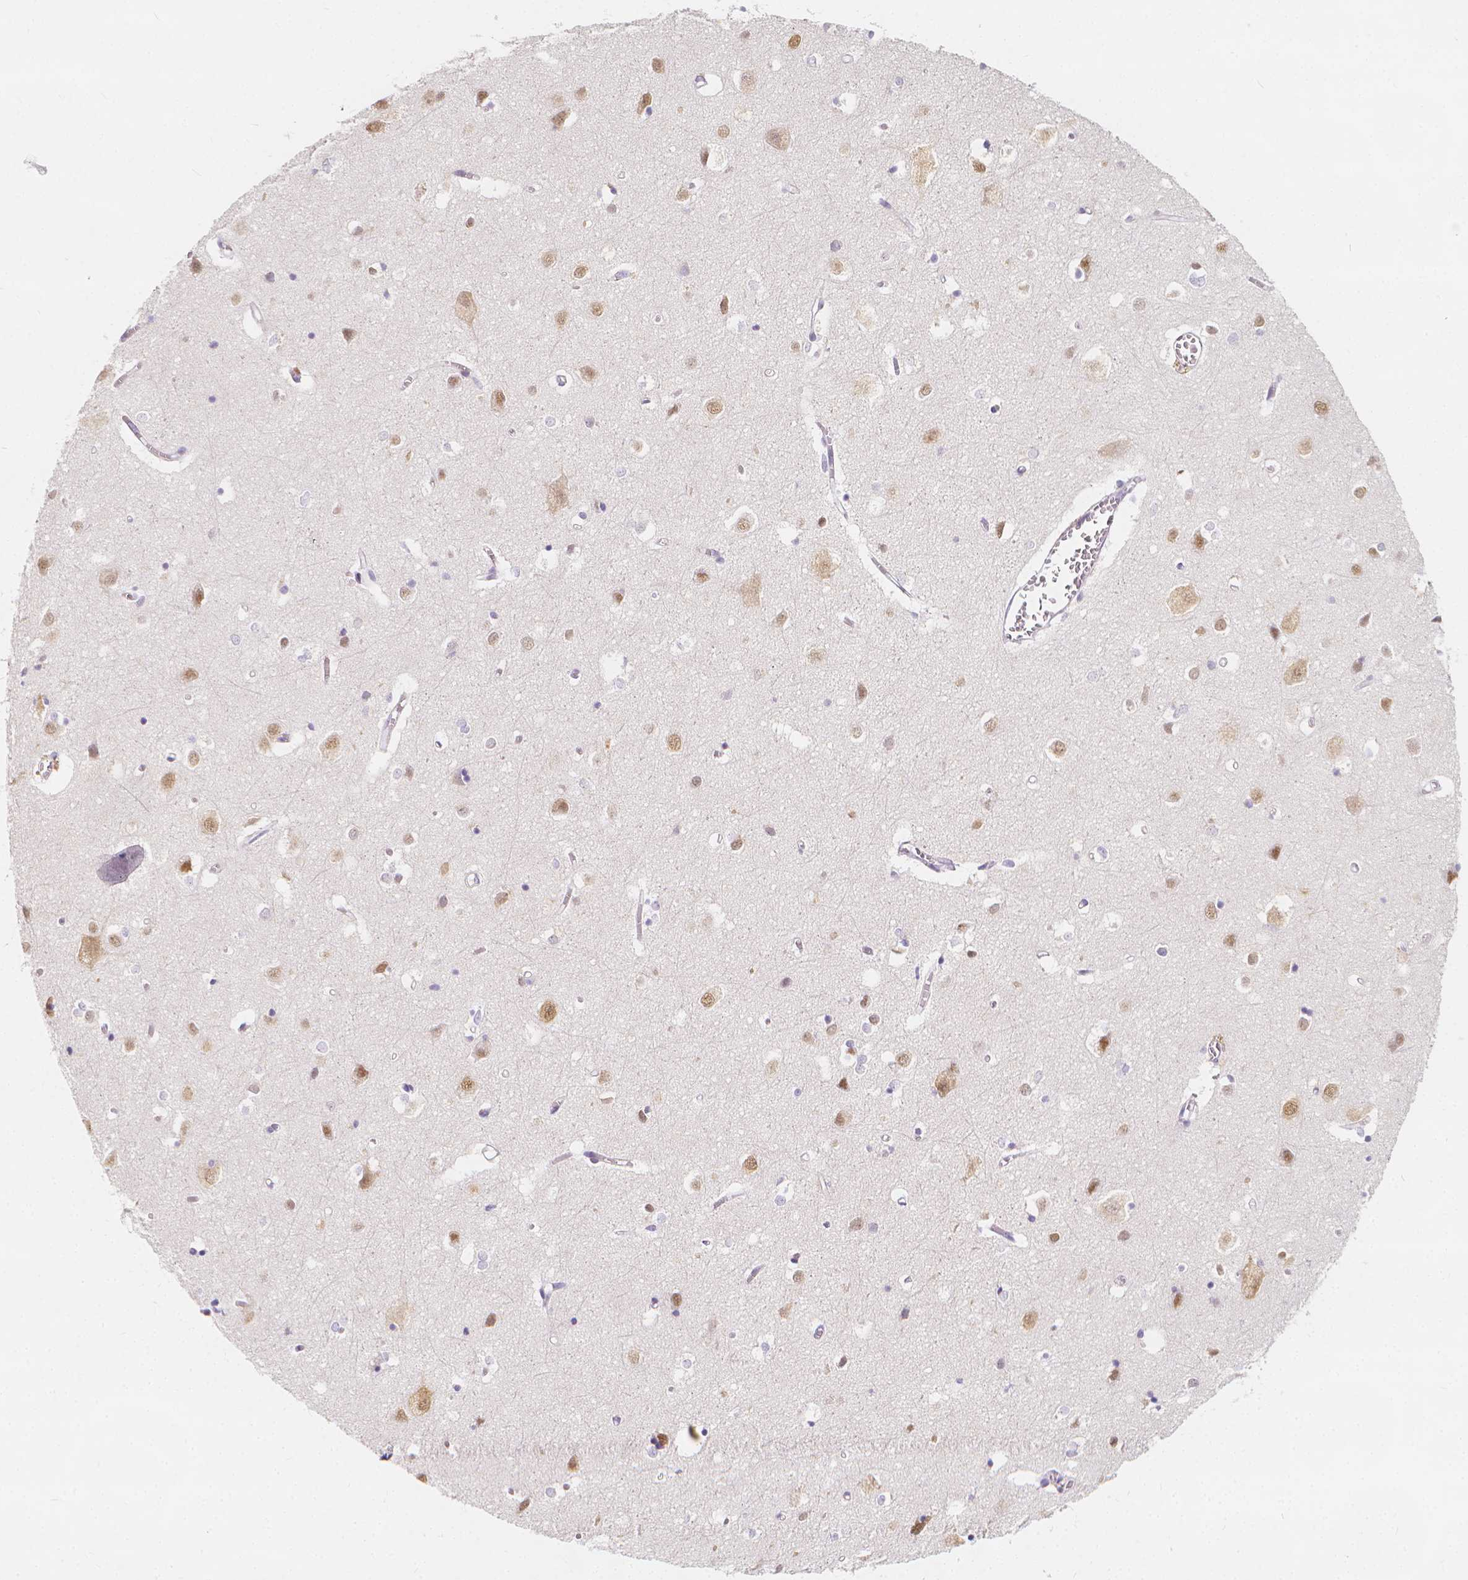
{"staining": {"intensity": "negative", "quantity": "none", "location": "none"}, "tissue": "cerebral cortex", "cell_type": "Endothelial cells", "image_type": "normal", "snomed": [{"axis": "morphology", "description": "Normal tissue, NOS"}, {"axis": "topography", "description": "Cerebral cortex"}], "caption": "IHC histopathology image of benign human cerebral cortex stained for a protein (brown), which shows no expression in endothelial cells.", "gene": "RBFOX1", "patient": {"sex": "male", "age": 70}}